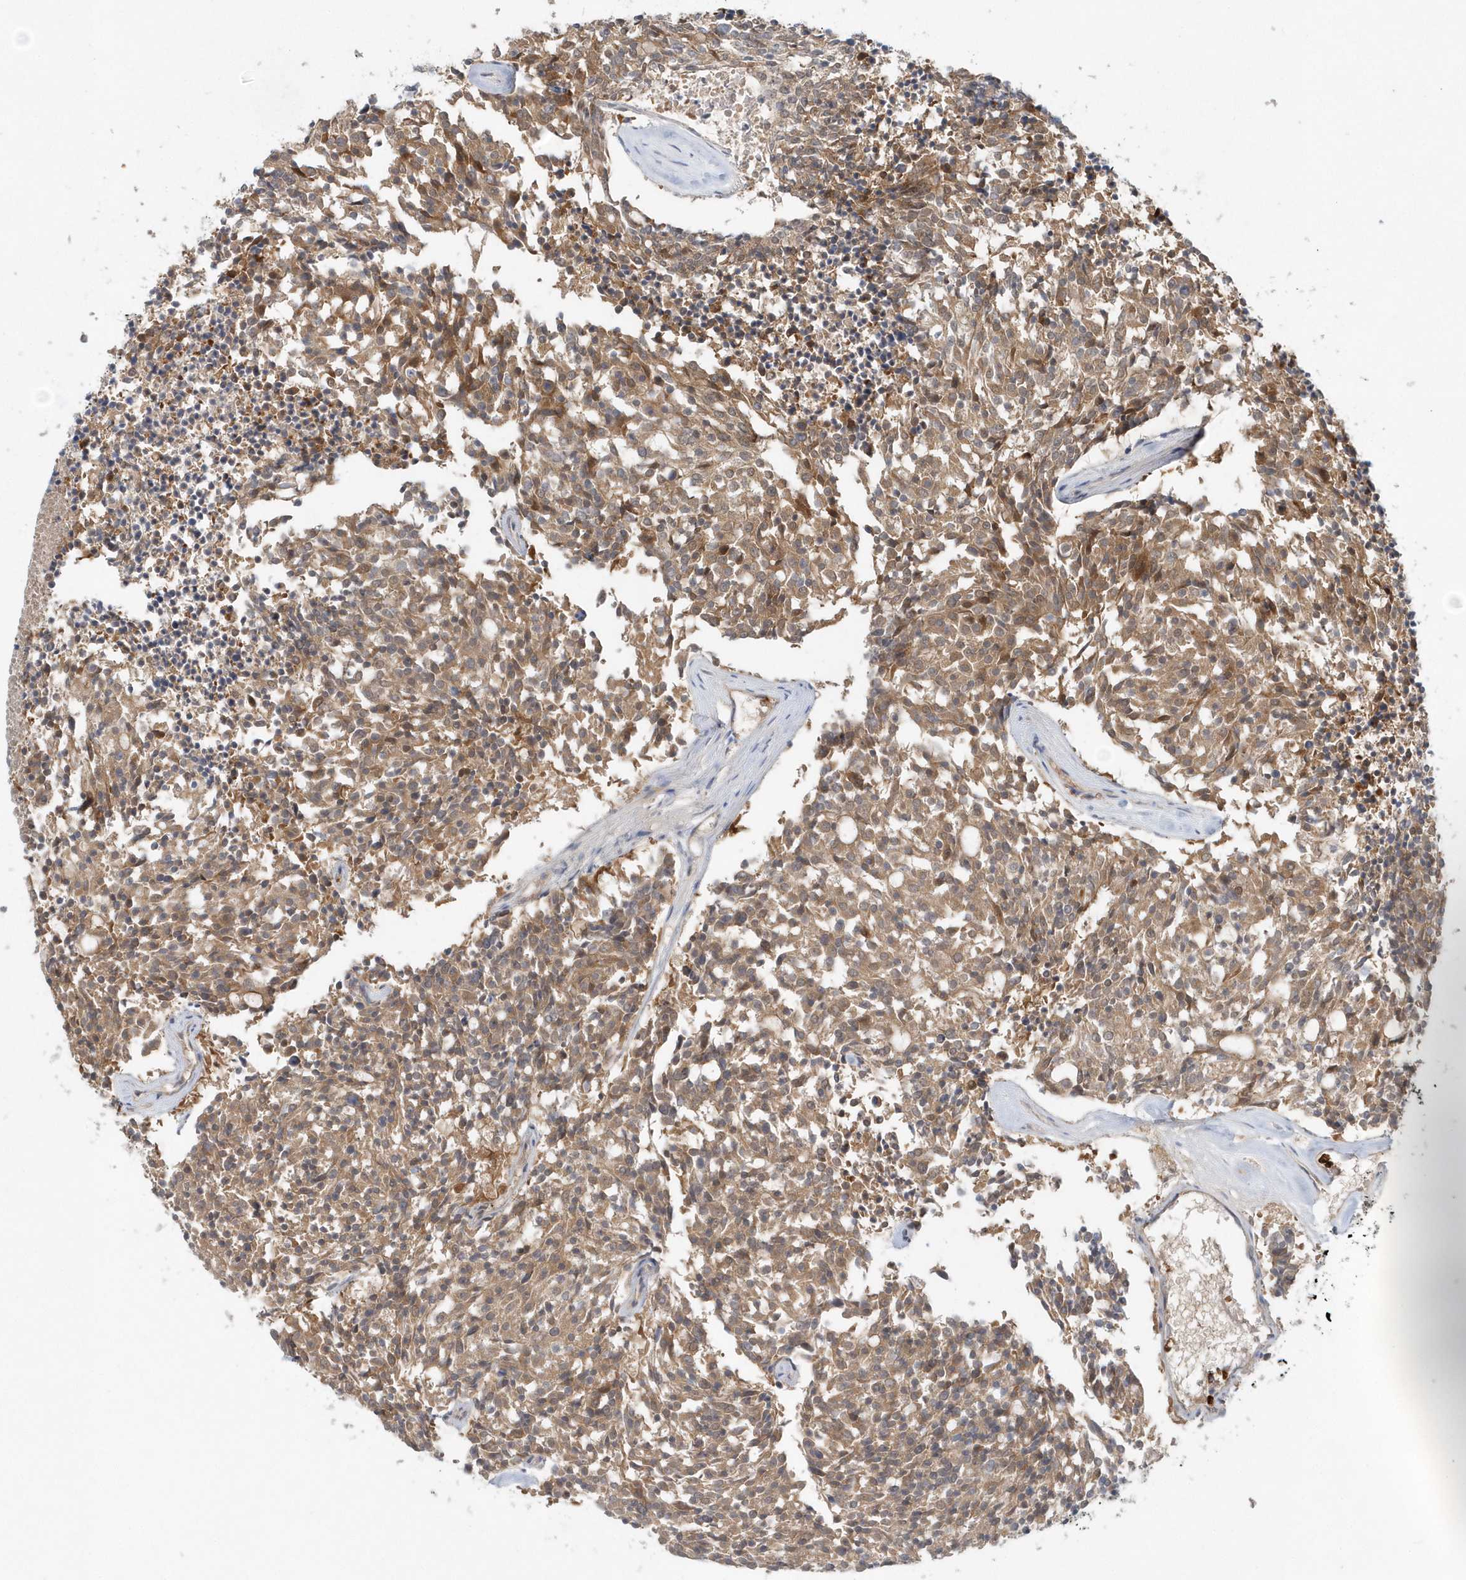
{"staining": {"intensity": "moderate", "quantity": ">75%", "location": "cytoplasmic/membranous"}, "tissue": "carcinoid", "cell_type": "Tumor cells", "image_type": "cancer", "snomed": [{"axis": "morphology", "description": "Carcinoid, malignant, NOS"}, {"axis": "topography", "description": "Pancreas"}], "caption": "A brown stain shows moderate cytoplasmic/membranous expression of a protein in human carcinoid (malignant) tumor cells.", "gene": "RNF7", "patient": {"sex": "female", "age": 54}}